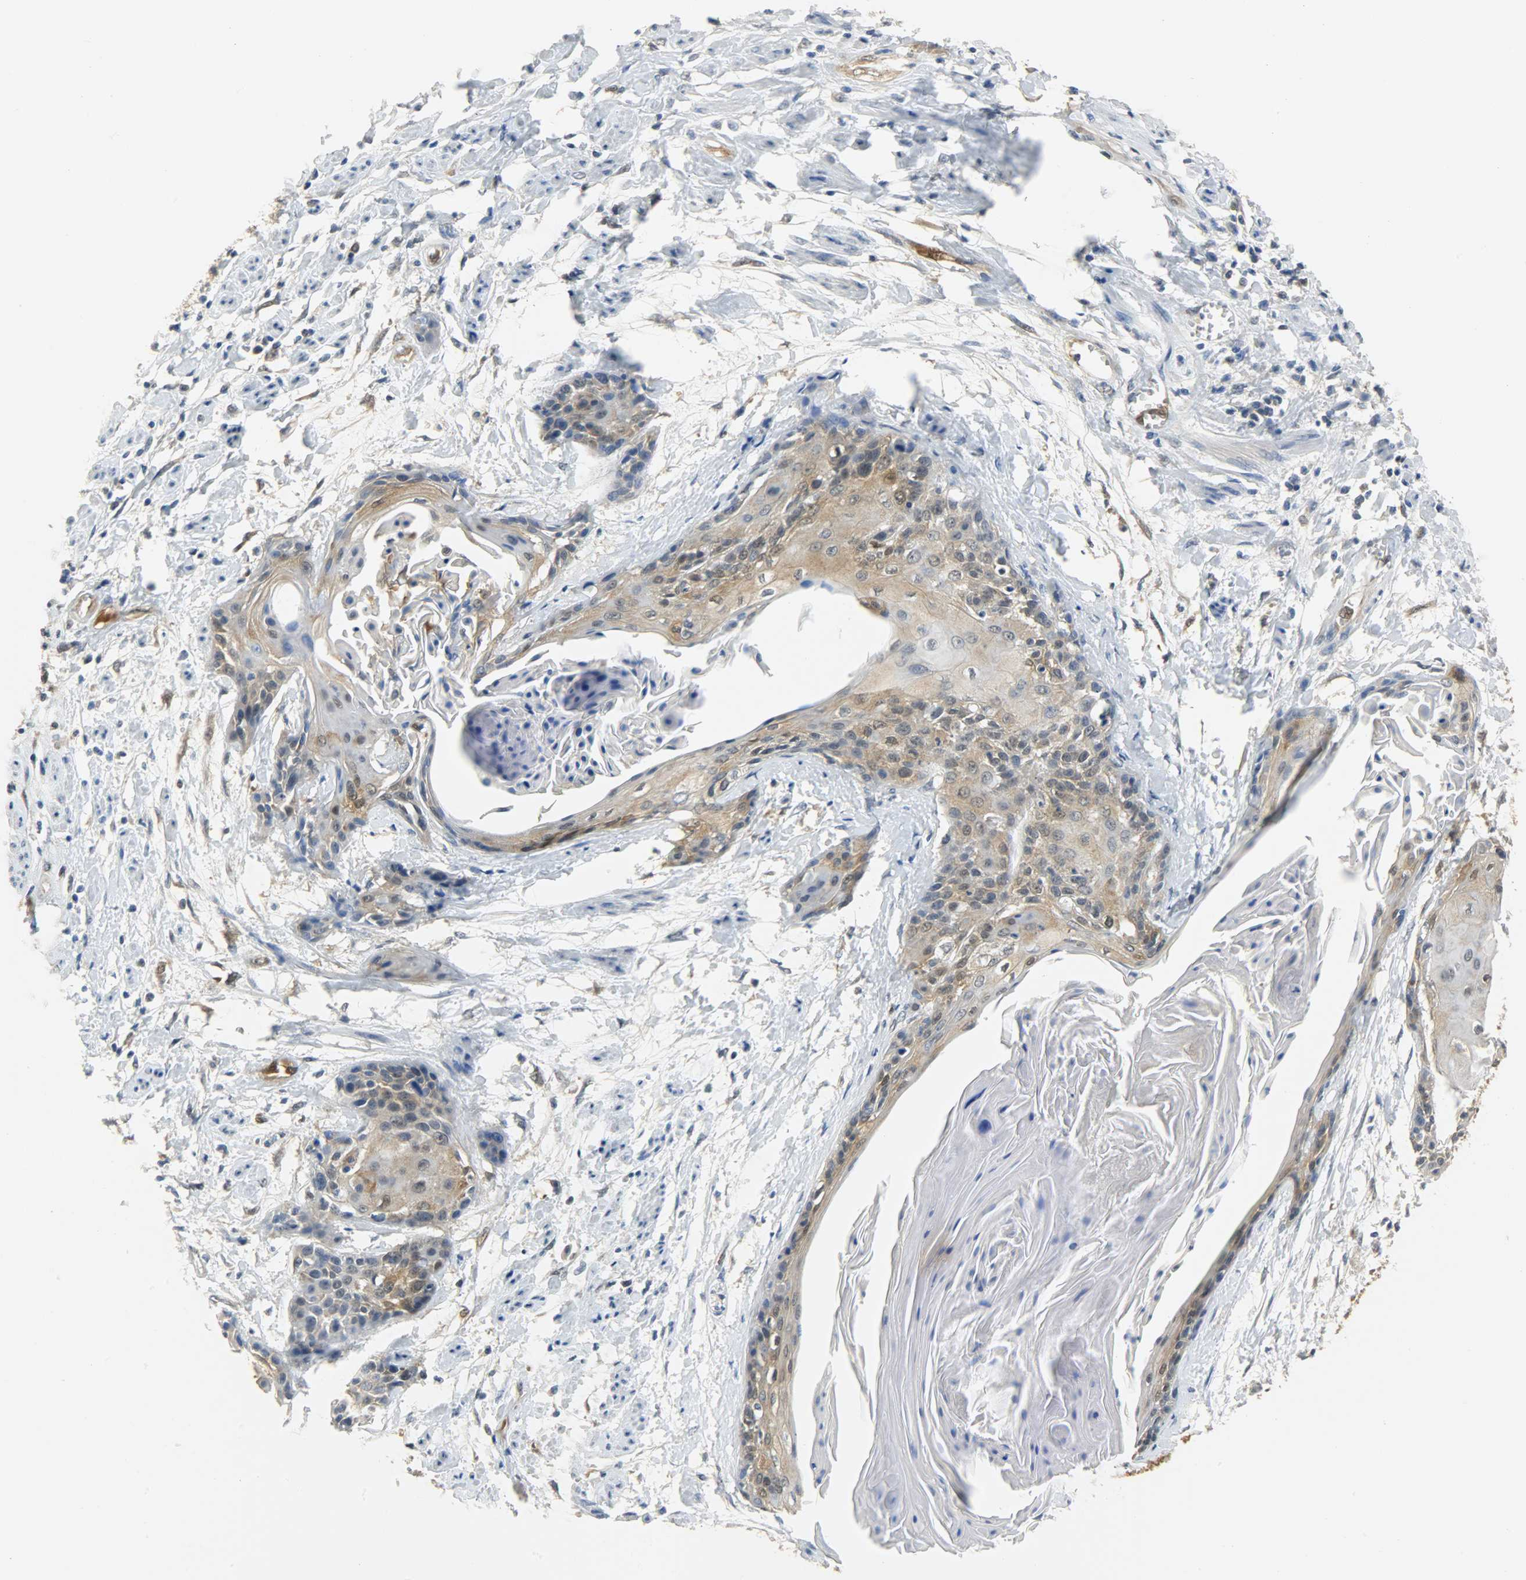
{"staining": {"intensity": "moderate", "quantity": ">75%", "location": "cytoplasmic/membranous,nuclear"}, "tissue": "cervical cancer", "cell_type": "Tumor cells", "image_type": "cancer", "snomed": [{"axis": "morphology", "description": "Squamous cell carcinoma, NOS"}, {"axis": "topography", "description": "Cervix"}], "caption": "A photomicrograph showing moderate cytoplasmic/membranous and nuclear expression in about >75% of tumor cells in squamous cell carcinoma (cervical), as visualized by brown immunohistochemical staining.", "gene": "EIF4EBP1", "patient": {"sex": "female", "age": 57}}